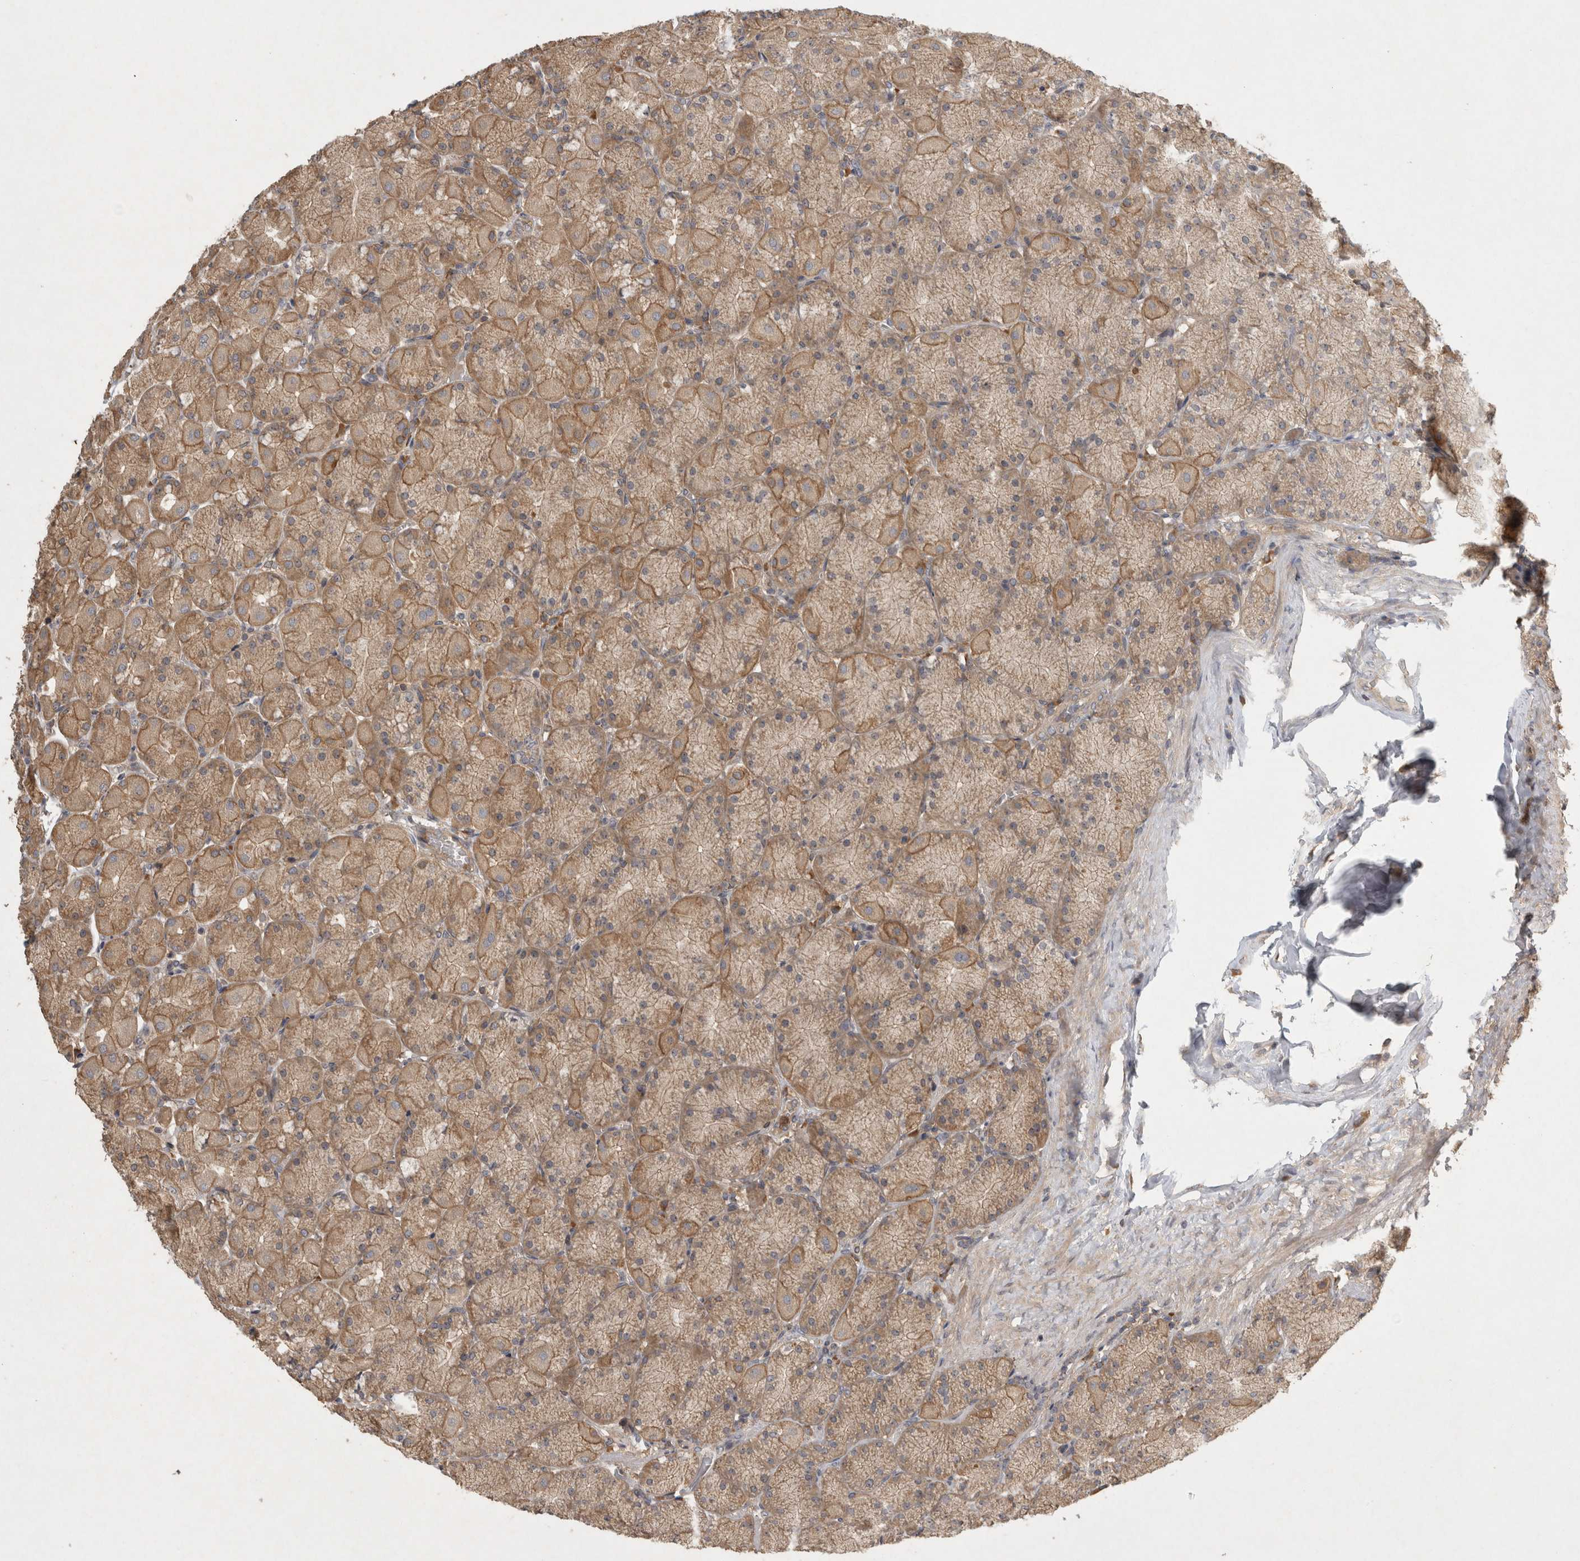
{"staining": {"intensity": "moderate", "quantity": ">75%", "location": "cytoplasmic/membranous"}, "tissue": "stomach", "cell_type": "Glandular cells", "image_type": "normal", "snomed": [{"axis": "morphology", "description": "Normal tissue, NOS"}, {"axis": "topography", "description": "Stomach, upper"}], "caption": "Human stomach stained with a protein marker demonstrates moderate staining in glandular cells.", "gene": "VEPH1", "patient": {"sex": "female", "age": 56}}